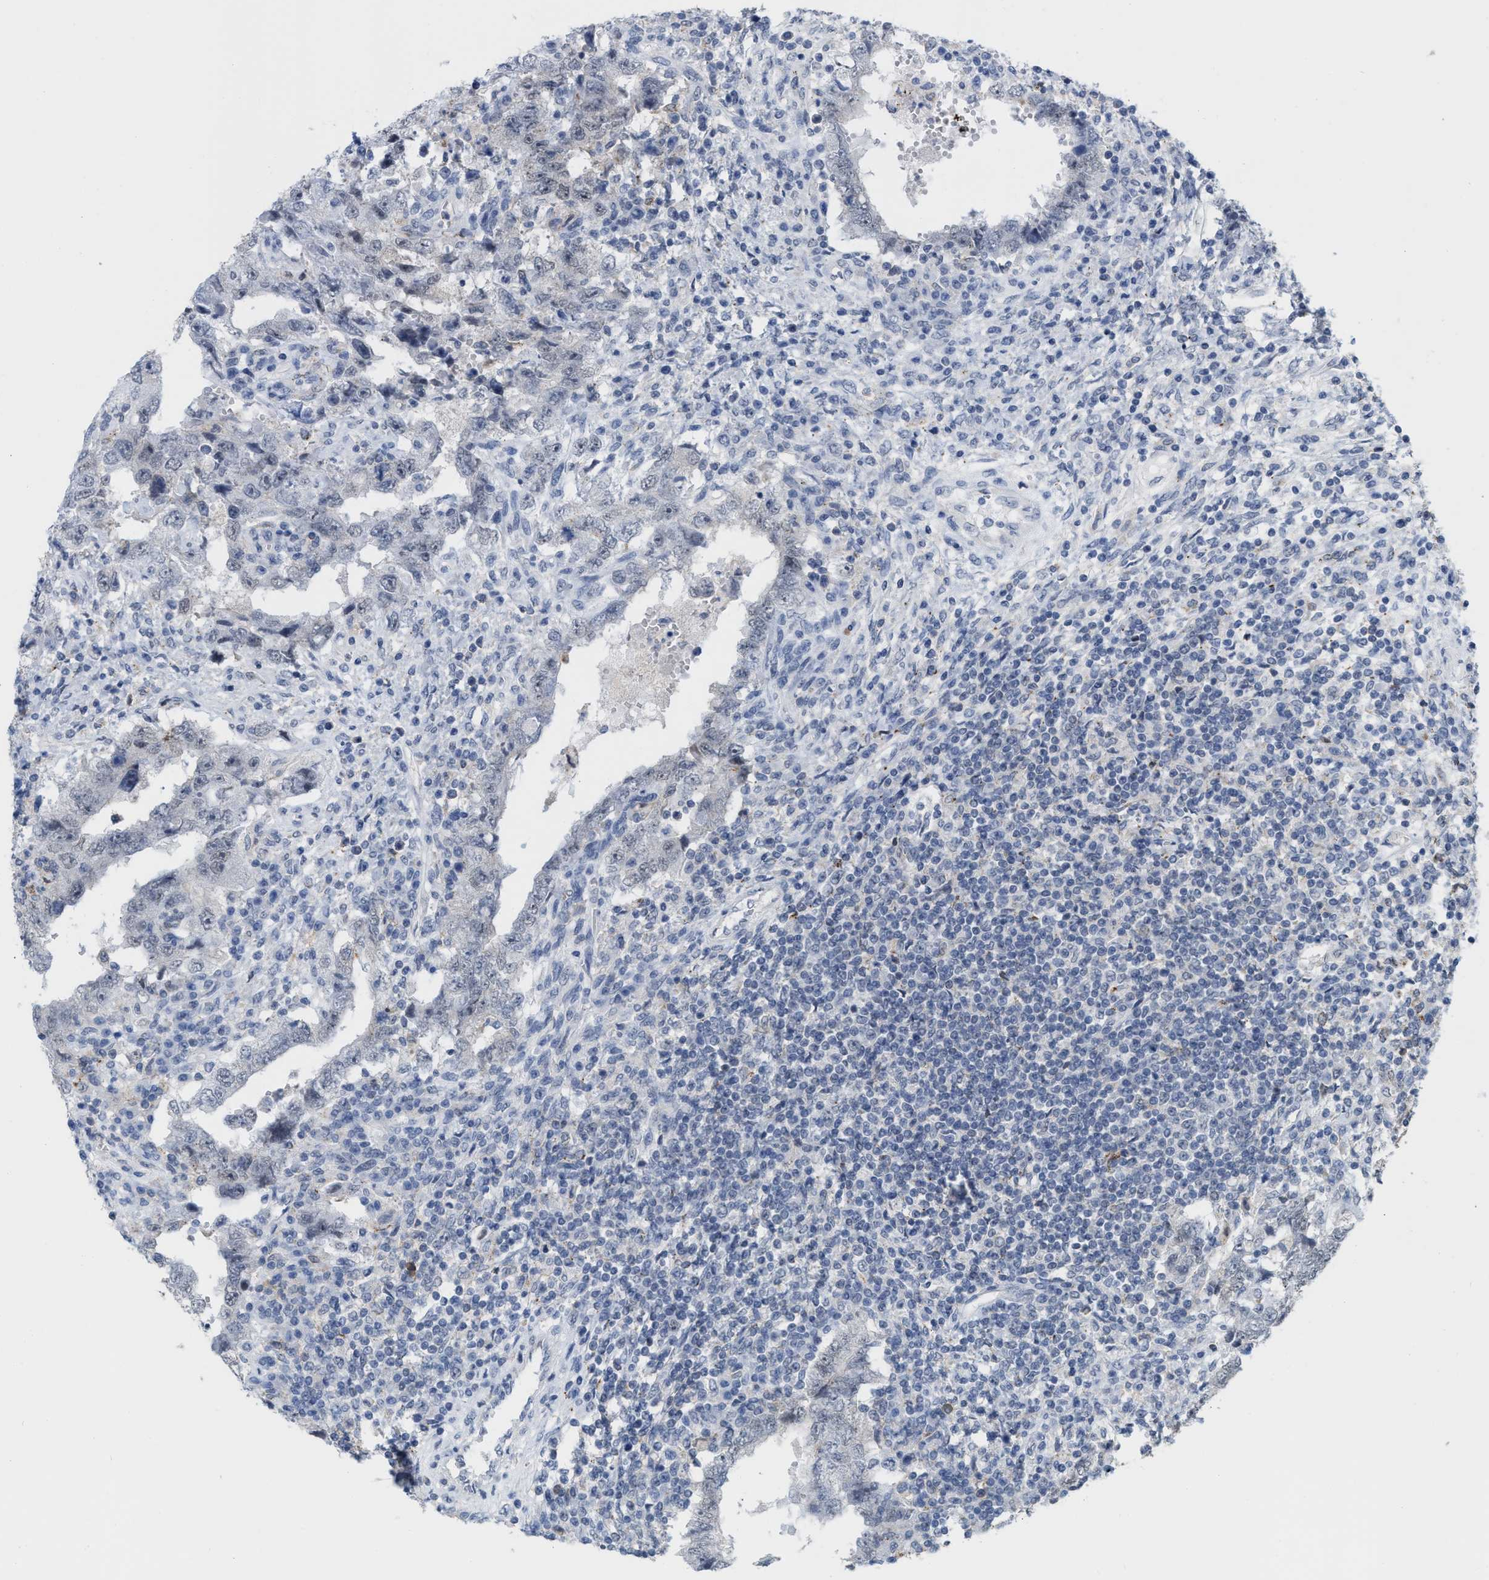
{"staining": {"intensity": "negative", "quantity": "none", "location": "none"}, "tissue": "testis cancer", "cell_type": "Tumor cells", "image_type": "cancer", "snomed": [{"axis": "morphology", "description": "Carcinoma, Embryonal, NOS"}, {"axis": "topography", "description": "Testis"}], "caption": "This is an immunohistochemistry photomicrograph of human embryonal carcinoma (testis). There is no positivity in tumor cells.", "gene": "BAIAP2L1", "patient": {"sex": "male", "age": 26}}